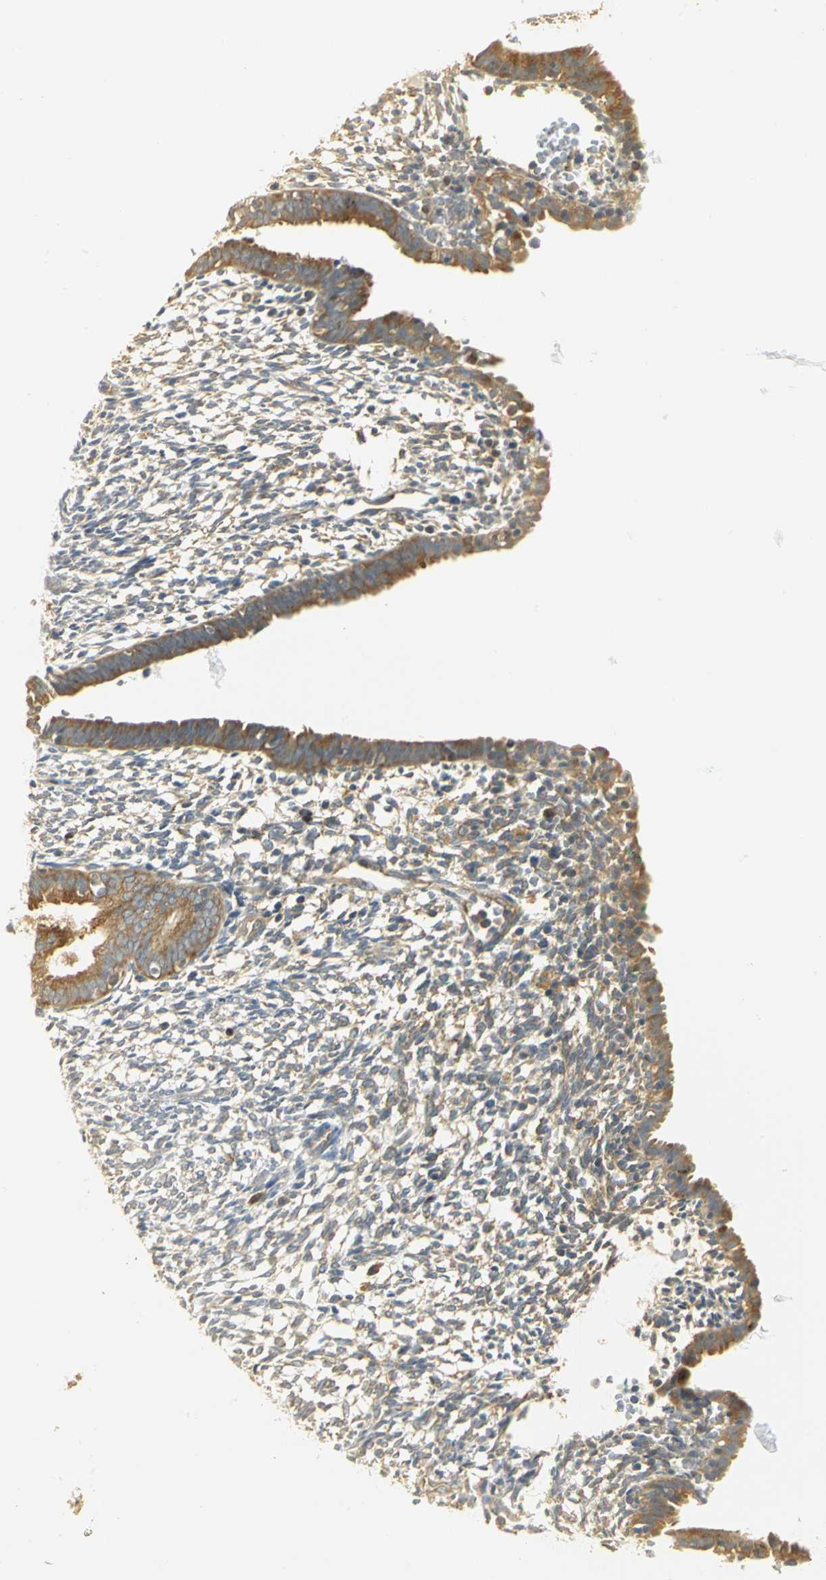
{"staining": {"intensity": "moderate", "quantity": ">75%", "location": "cytoplasmic/membranous"}, "tissue": "endometrium", "cell_type": "Cells in endometrial stroma", "image_type": "normal", "snomed": [{"axis": "morphology", "description": "Normal tissue, NOS"}, {"axis": "morphology", "description": "Atrophy, NOS"}, {"axis": "topography", "description": "Uterus"}, {"axis": "topography", "description": "Endometrium"}], "caption": "The micrograph reveals immunohistochemical staining of normal endometrium. There is moderate cytoplasmic/membranous staining is seen in about >75% of cells in endometrial stroma. The staining was performed using DAB, with brown indicating positive protein expression. Nuclei are stained blue with hematoxylin.", "gene": "RARS1", "patient": {"sex": "female", "age": 68}}